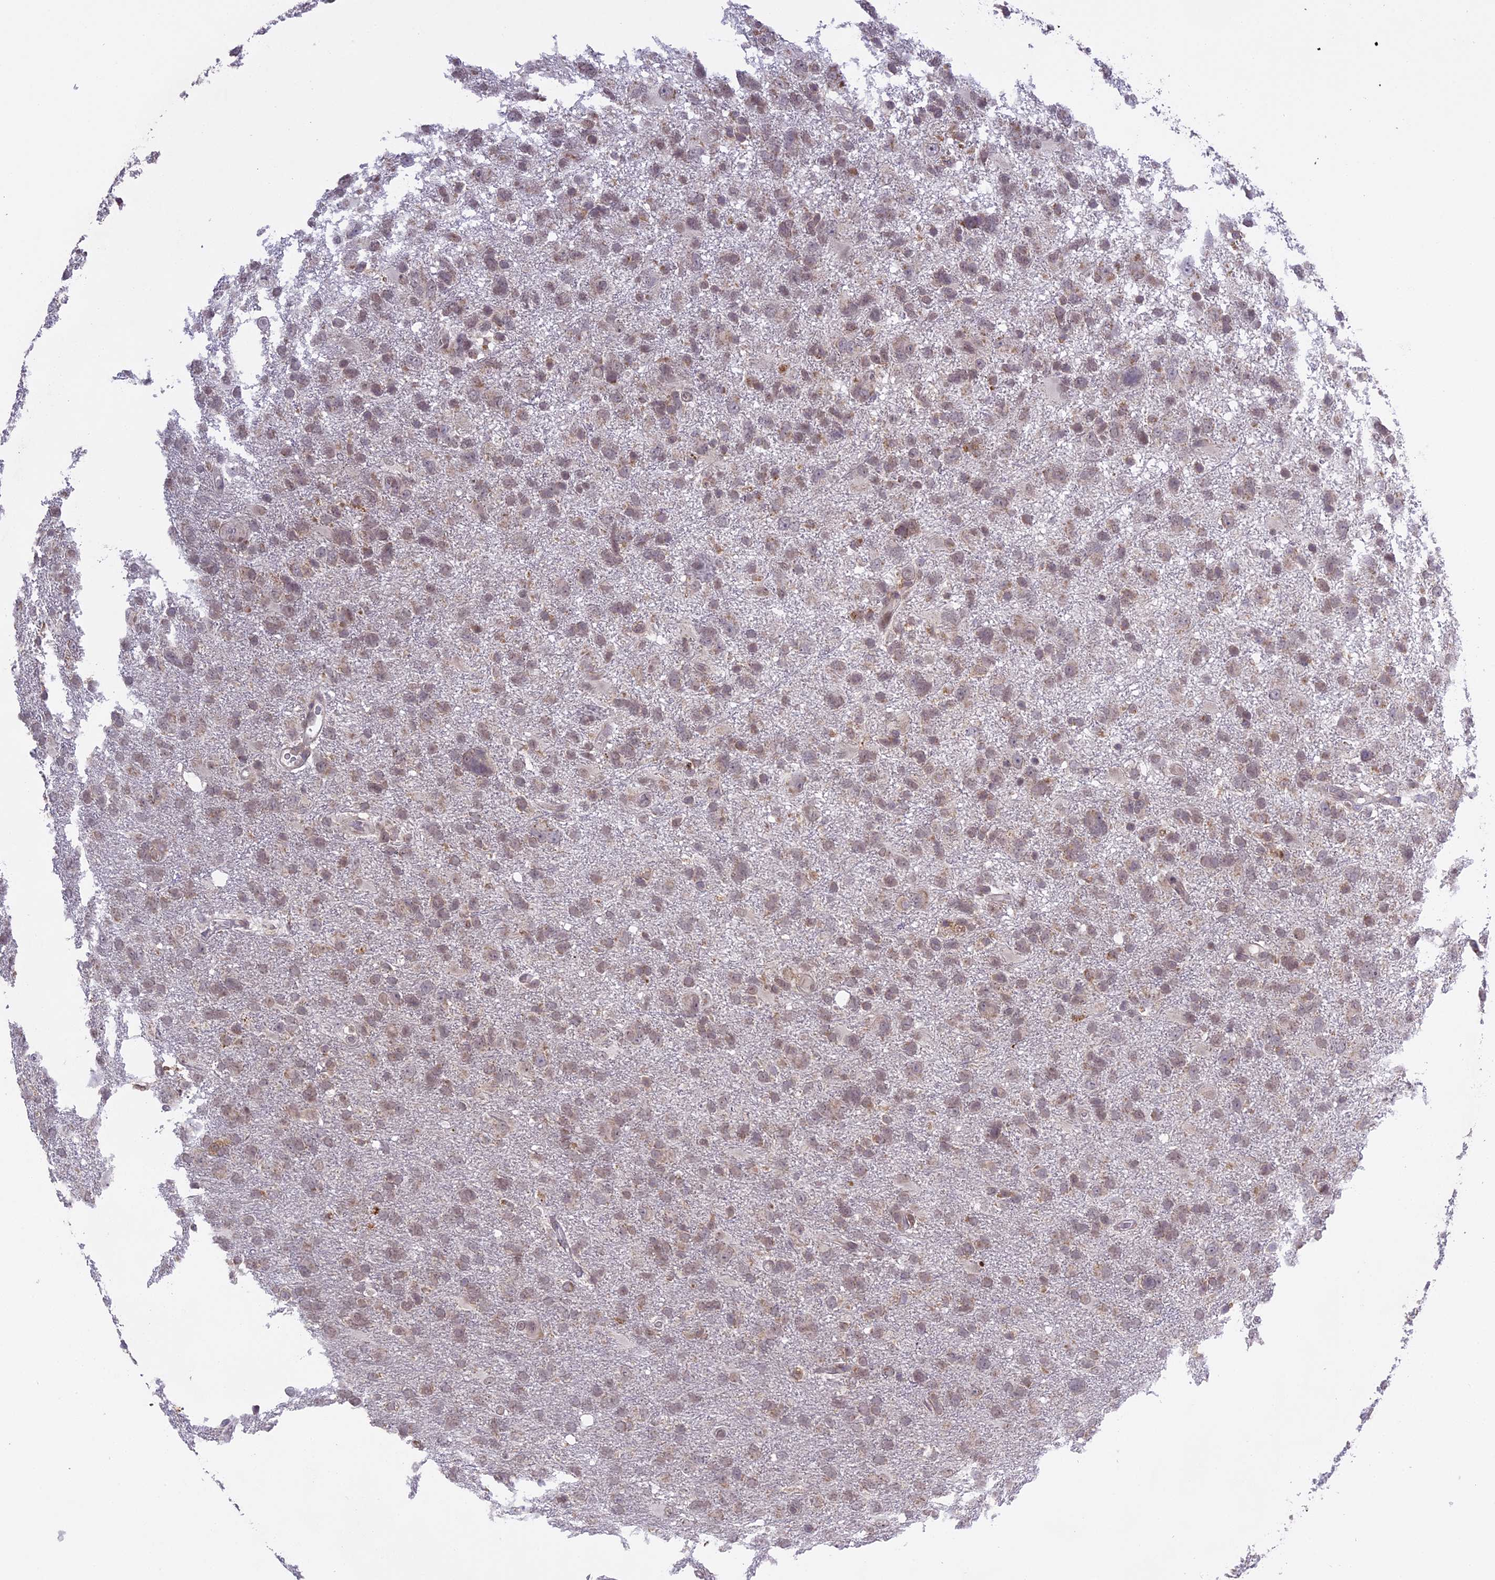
{"staining": {"intensity": "weak", "quantity": ">75%", "location": "cytoplasmic/membranous,nuclear"}, "tissue": "glioma", "cell_type": "Tumor cells", "image_type": "cancer", "snomed": [{"axis": "morphology", "description": "Glioma, malignant, High grade"}, {"axis": "topography", "description": "Brain"}], "caption": "High-grade glioma (malignant) stained with a protein marker demonstrates weak staining in tumor cells.", "gene": "ERG28", "patient": {"sex": "male", "age": 61}}